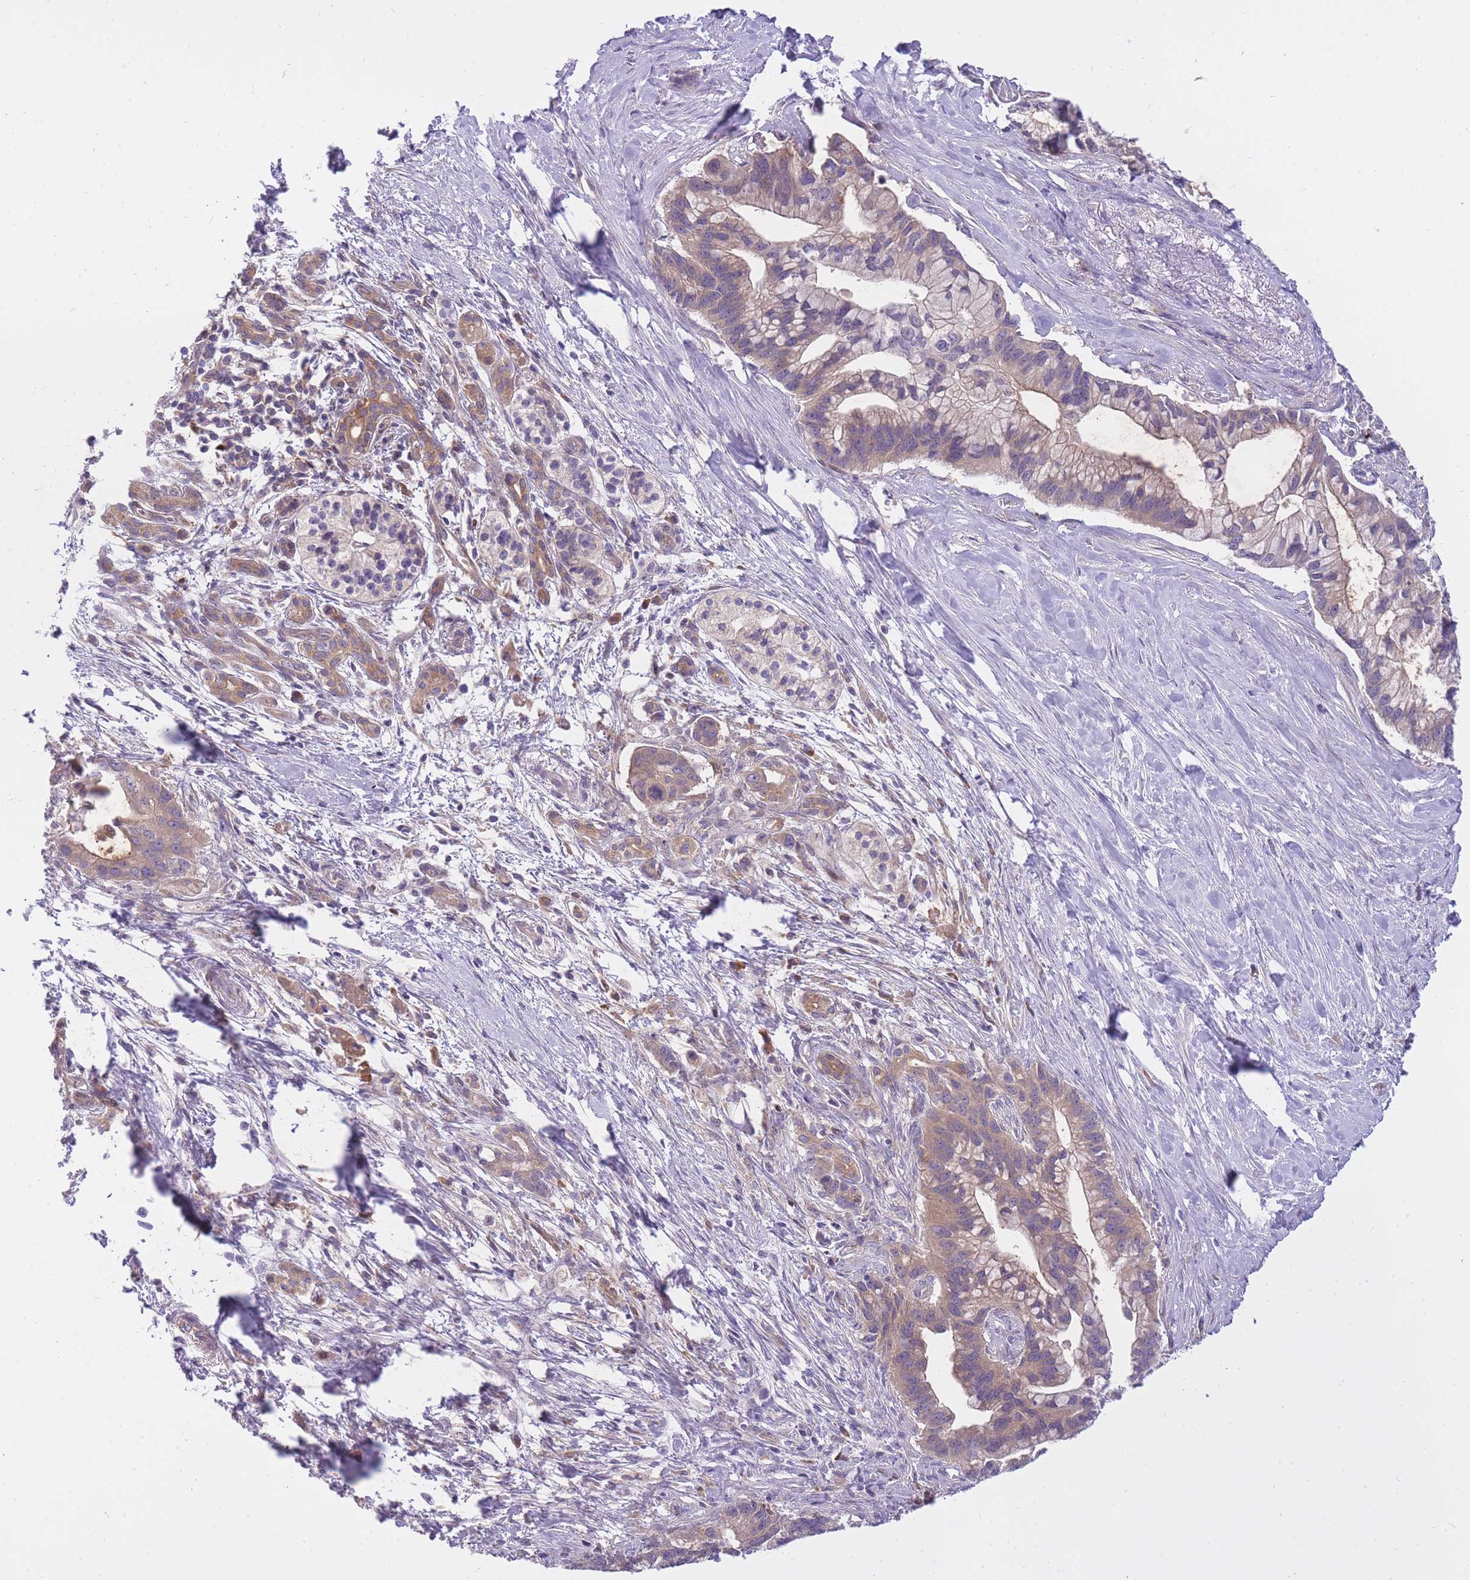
{"staining": {"intensity": "moderate", "quantity": "25%-75%", "location": "cytoplasmic/membranous"}, "tissue": "pancreatic cancer", "cell_type": "Tumor cells", "image_type": "cancer", "snomed": [{"axis": "morphology", "description": "Adenocarcinoma, NOS"}, {"axis": "topography", "description": "Pancreas"}], "caption": "Protein staining shows moderate cytoplasmic/membranous staining in about 25%-75% of tumor cells in pancreatic adenocarcinoma.", "gene": "CRYGN", "patient": {"sex": "male", "age": 68}}